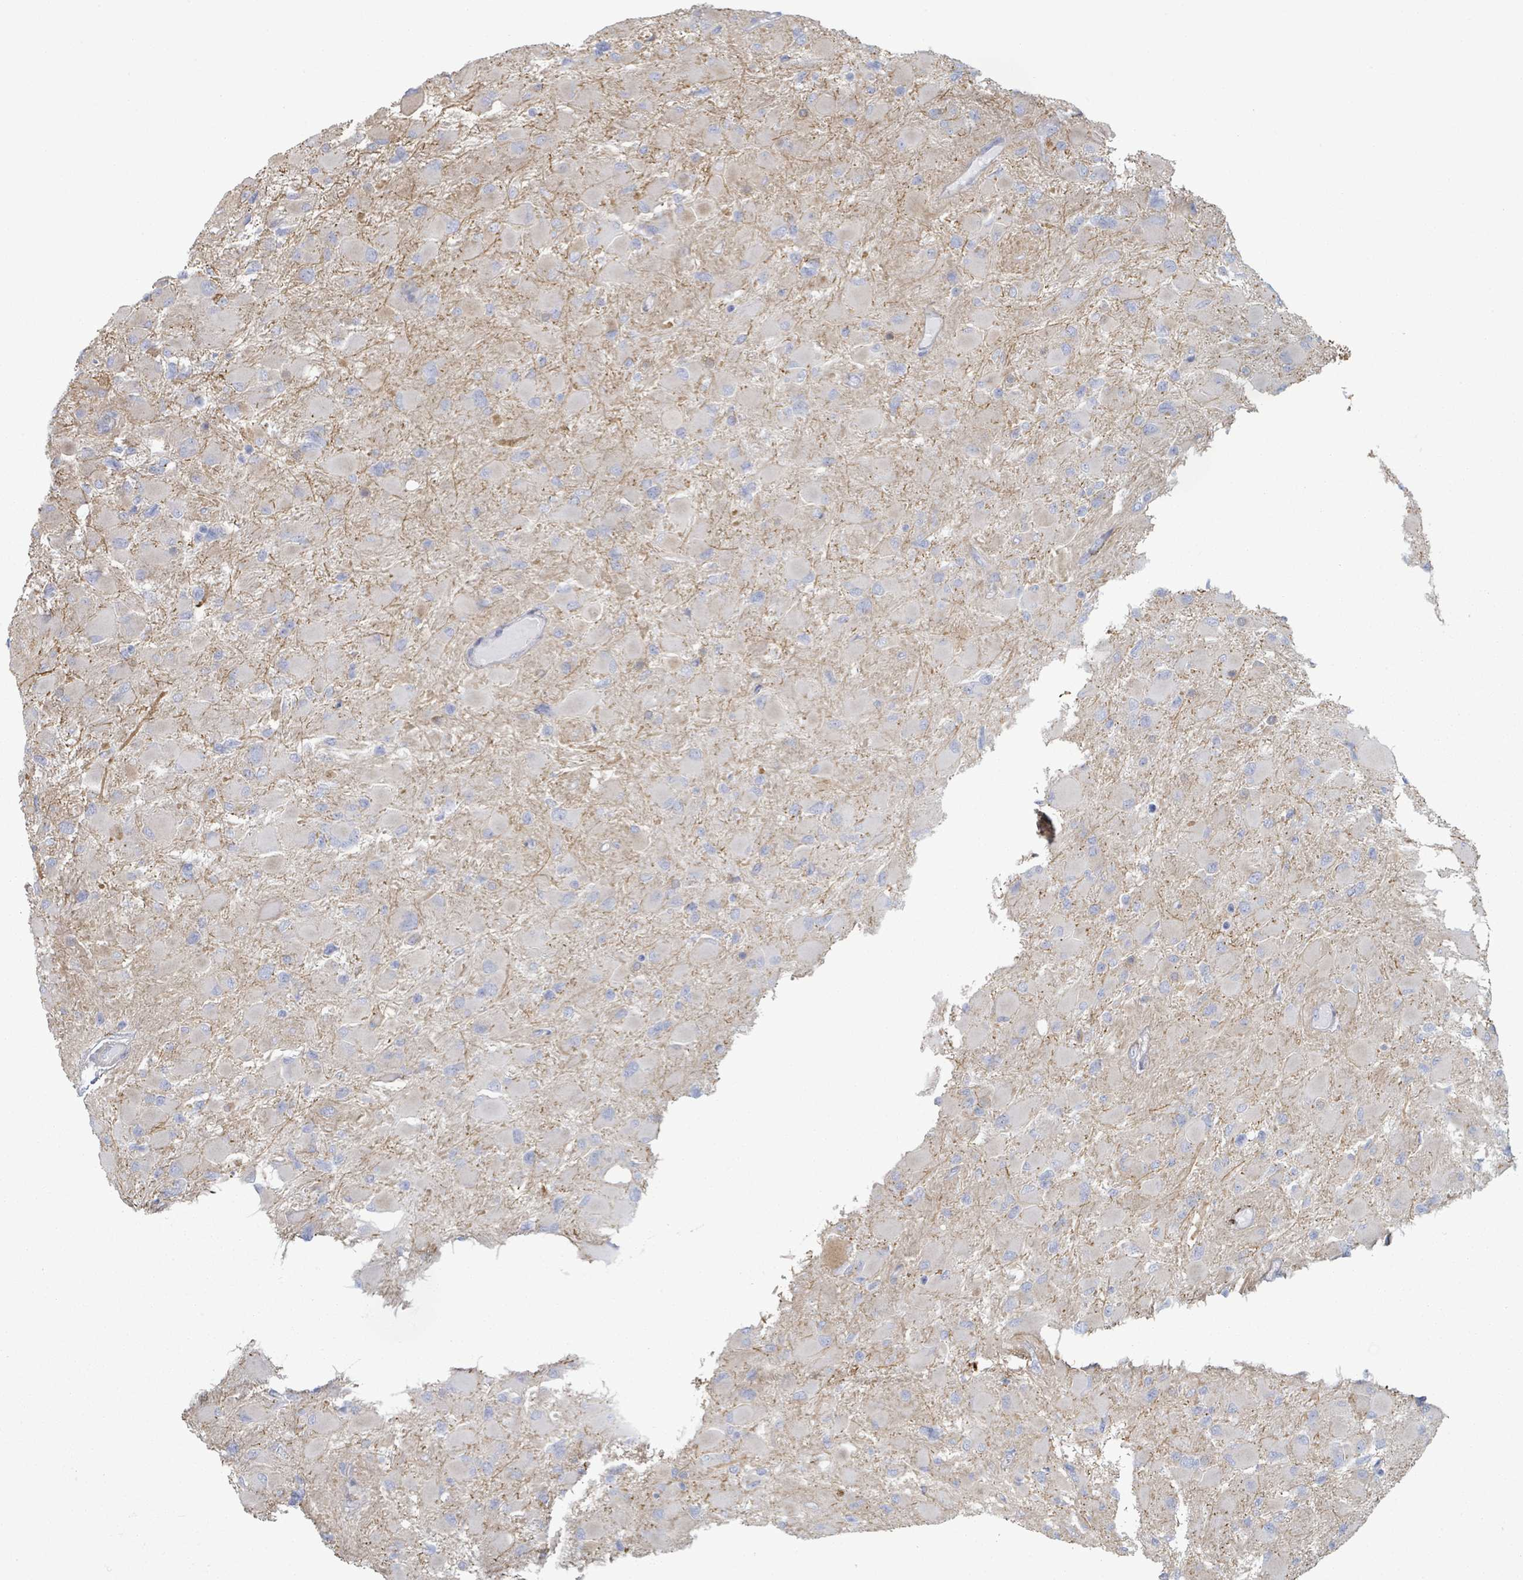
{"staining": {"intensity": "negative", "quantity": "none", "location": "none"}, "tissue": "glioma", "cell_type": "Tumor cells", "image_type": "cancer", "snomed": [{"axis": "morphology", "description": "Glioma, malignant, High grade"}, {"axis": "topography", "description": "Cerebral cortex"}], "caption": "This is an immunohistochemistry photomicrograph of human malignant glioma (high-grade). There is no positivity in tumor cells.", "gene": "COL13A1", "patient": {"sex": "female", "age": 36}}